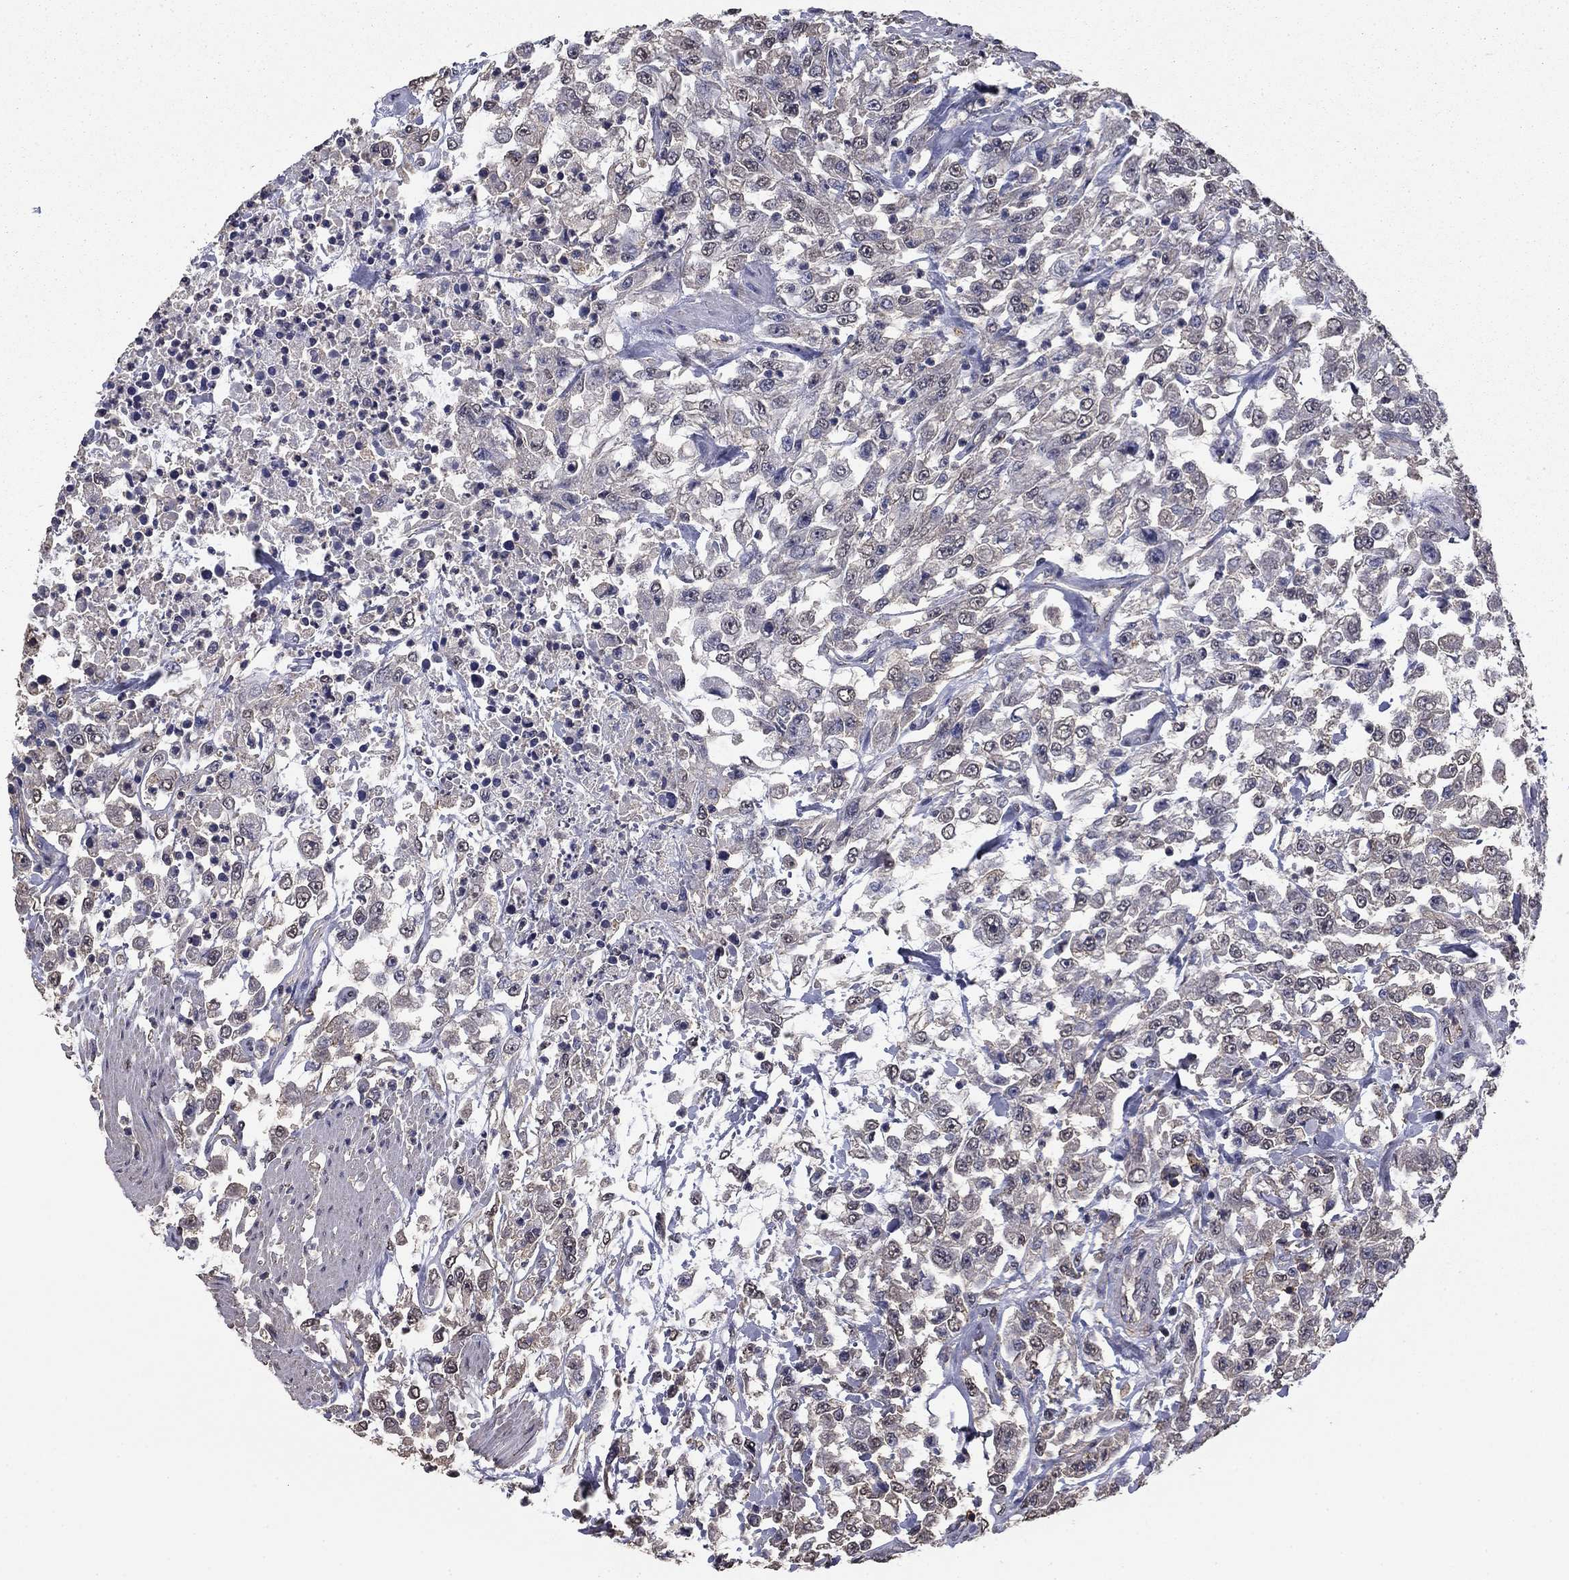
{"staining": {"intensity": "negative", "quantity": "none", "location": "none"}, "tissue": "urothelial cancer", "cell_type": "Tumor cells", "image_type": "cancer", "snomed": [{"axis": "morphology", "description": "Urothelial carcinoma, High grade"}, {"axis": "topography", "description": "Urinary bladder"}], "caption": "This is an immunohistochemistry photomicrograph of human urothelial cancer. There is no expression in tumor cells.", "gene": "MFAP3L", "patient": {"sex": "male", "age": 46}}